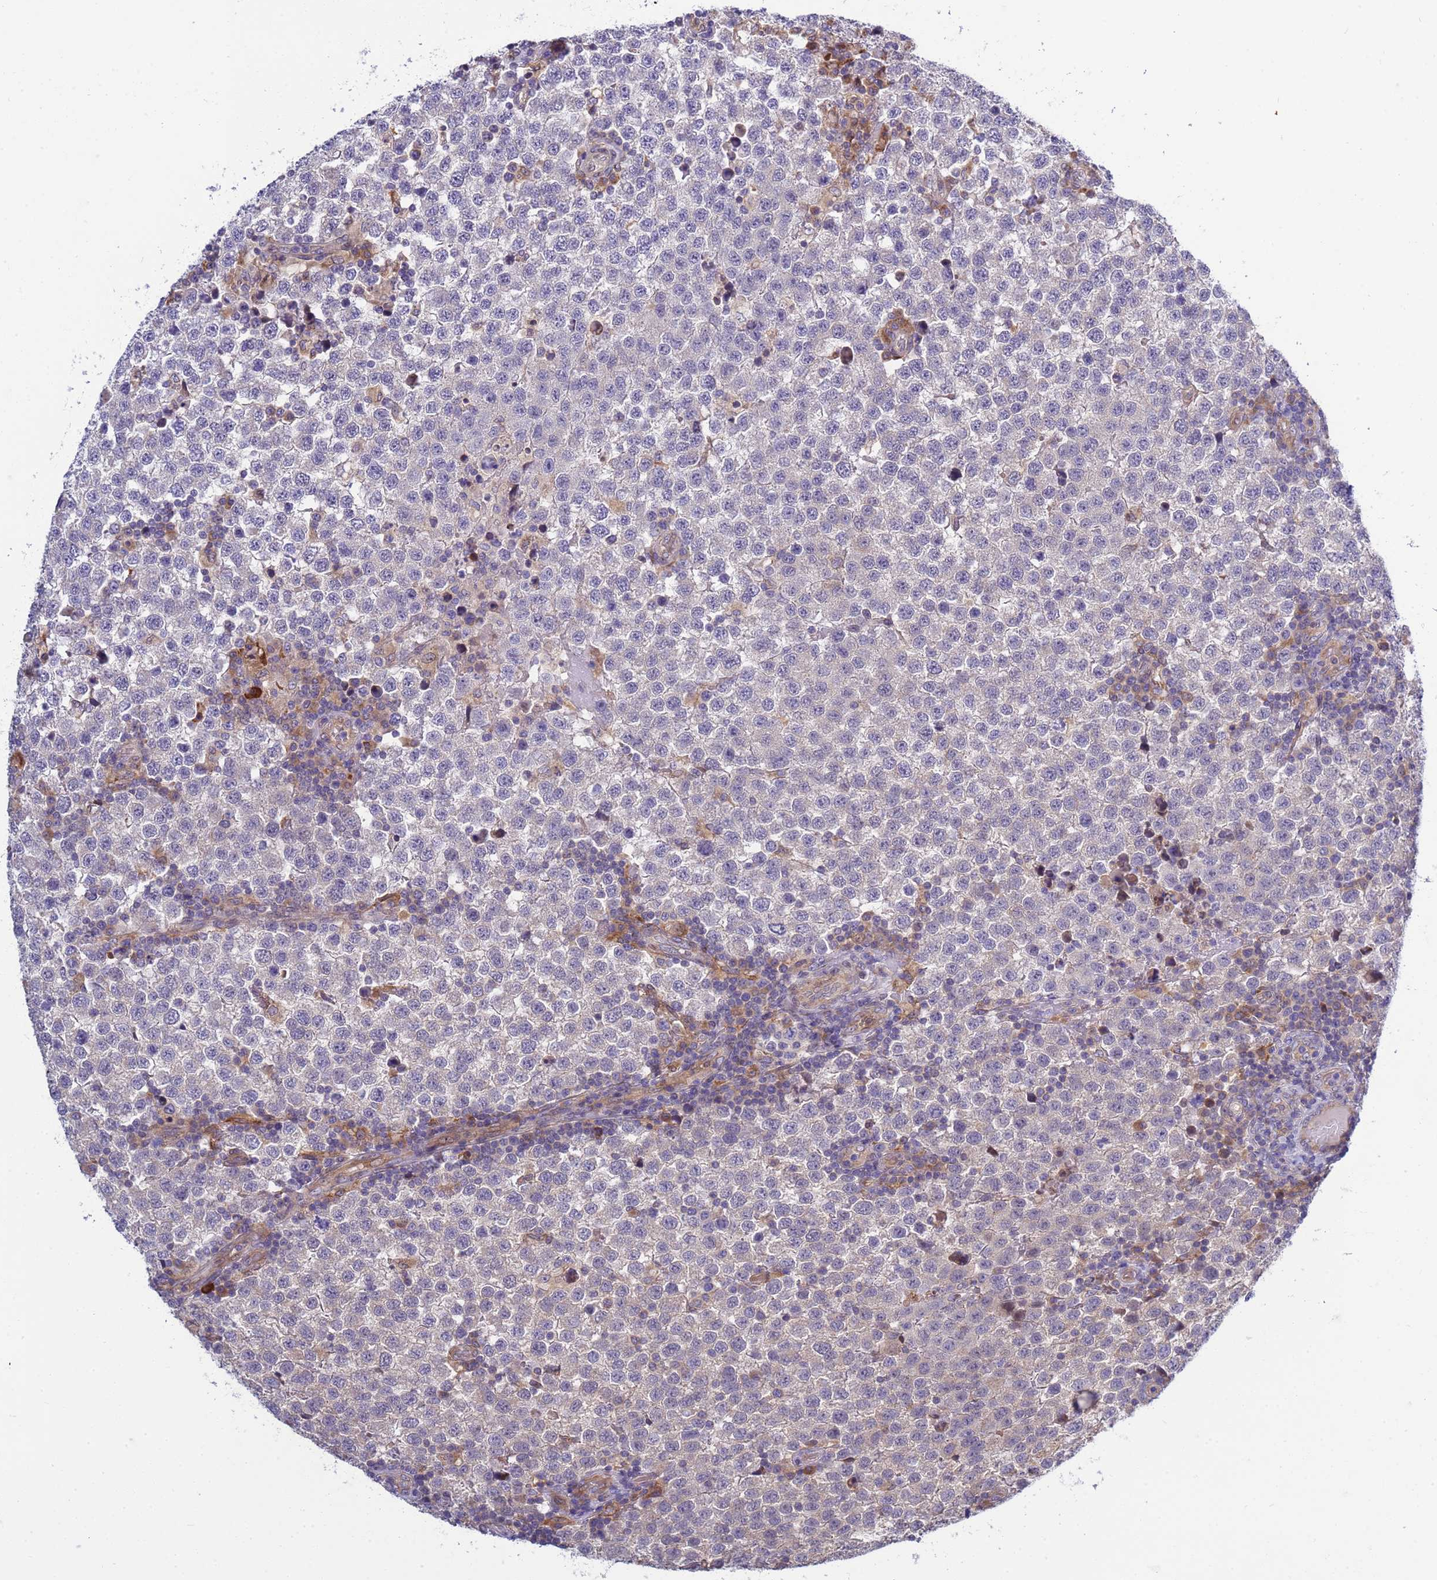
{"staining": {"intensity": "negative", "quantity": "none", "location": "none"}, "tissue": "testis cancer", "cell_type": "Tumor cells", "image_type": "cancer", "snomed": [{"axis": "morphology", "description": "Seminoma, NOS"}, {"axis": "topography", "description": "Testis"}], "caption": "Tumor cells are negative for protein expression in human testis seminoma. (DAB (3,3'-diaminobenzidine) immunohistochemistry, high magnification).", "gene": "RAPGEF4", "patient": {"sex": "male", "age": 34}}